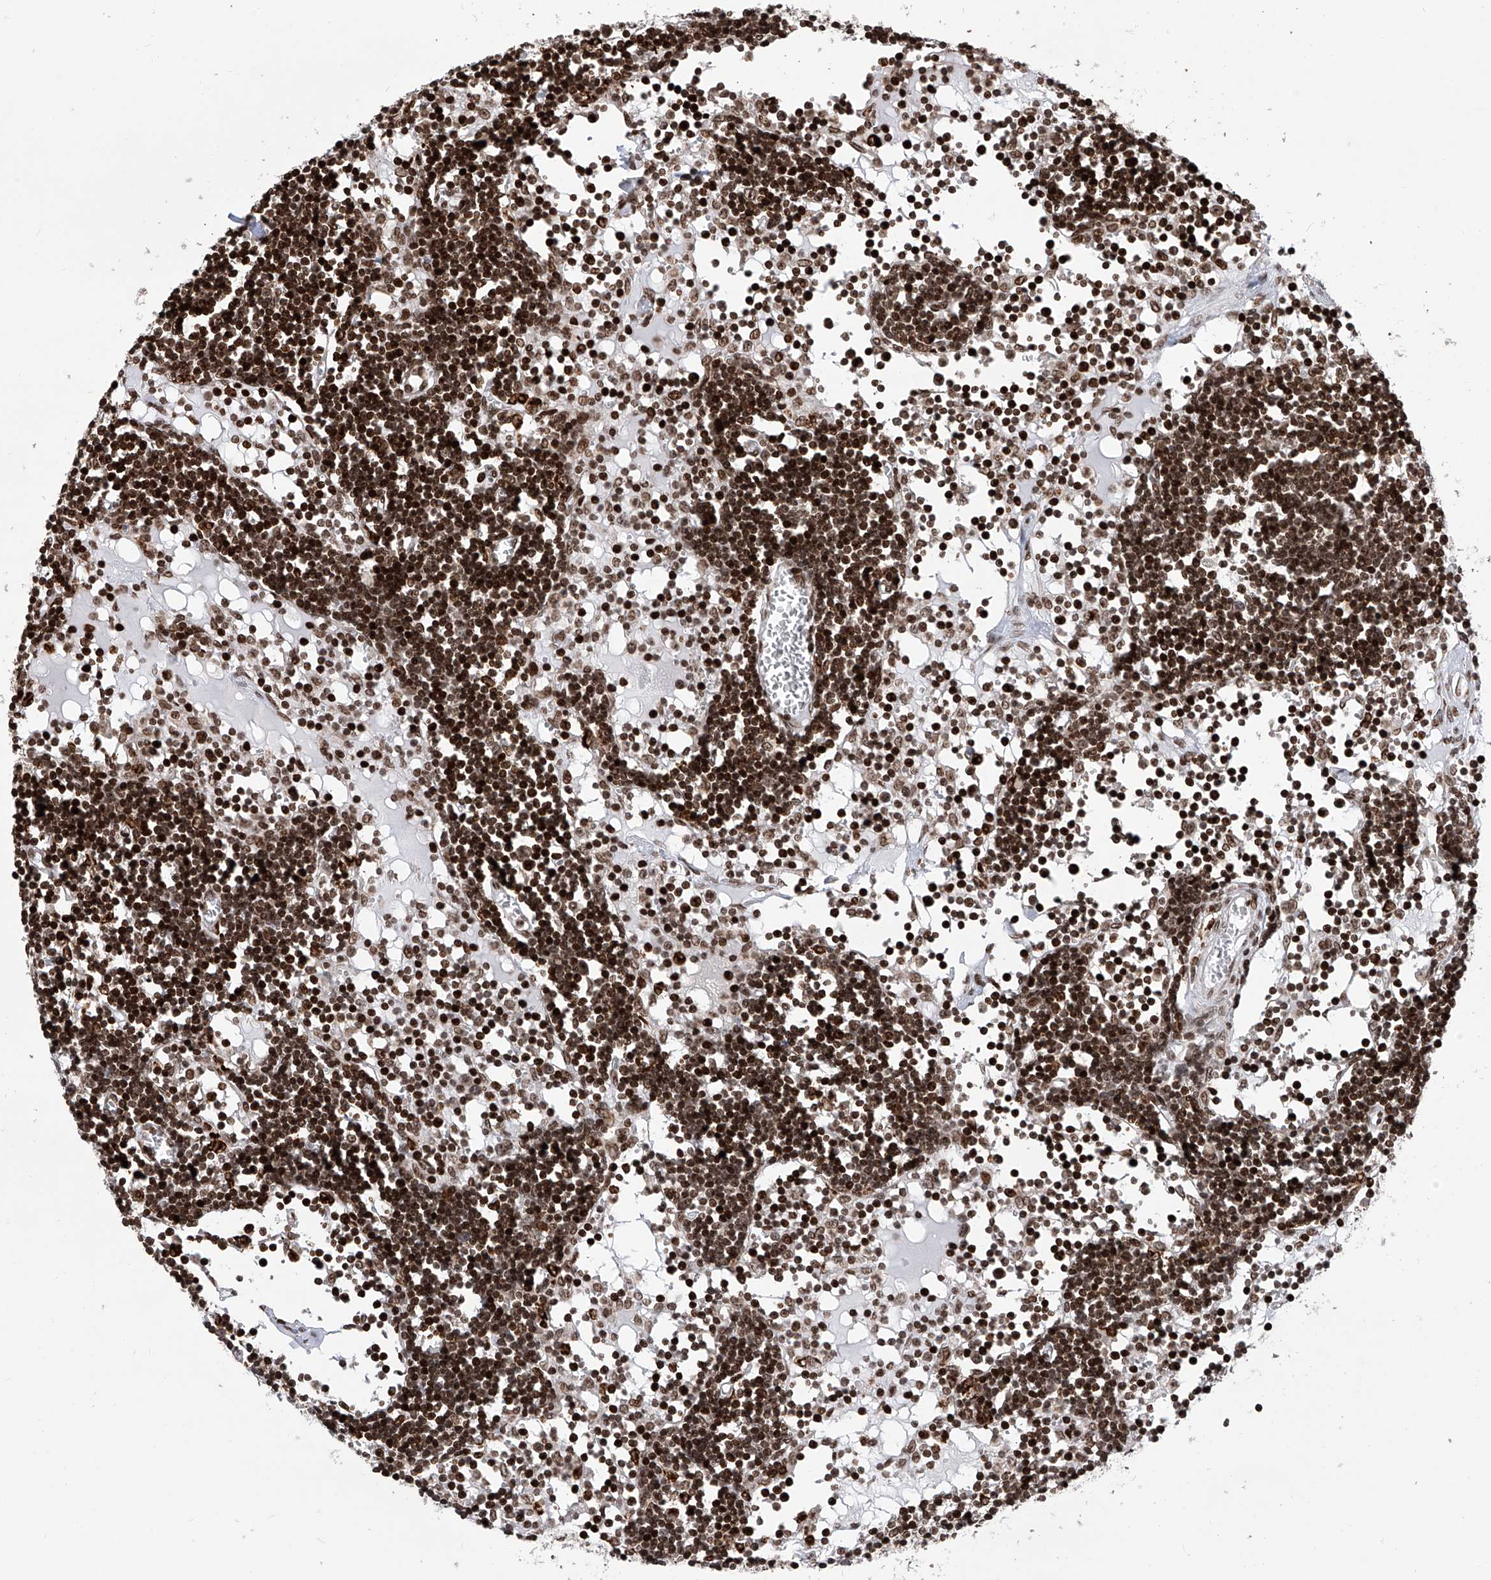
{"staining": {"intensity": "moderate", "quantity": "<25%", "location": "nuclear"}, "tissue": "lymph node", "cell_type": "Germinal center cells", "image_type": "normal", "snomed": [{"axis": "morphology", "description": "Normal tissue, NOS"}, {"axis": "topography", "description": "Lymph node"}], "caption": "Approximately <25% of germinal center cells in normal lymph node demonstrate moderate nuclear protein expression as visualized by brown immunohistochemical staining.", "gene": "PAK1IP1", "patient": {"sex": "female", "age": 11}}